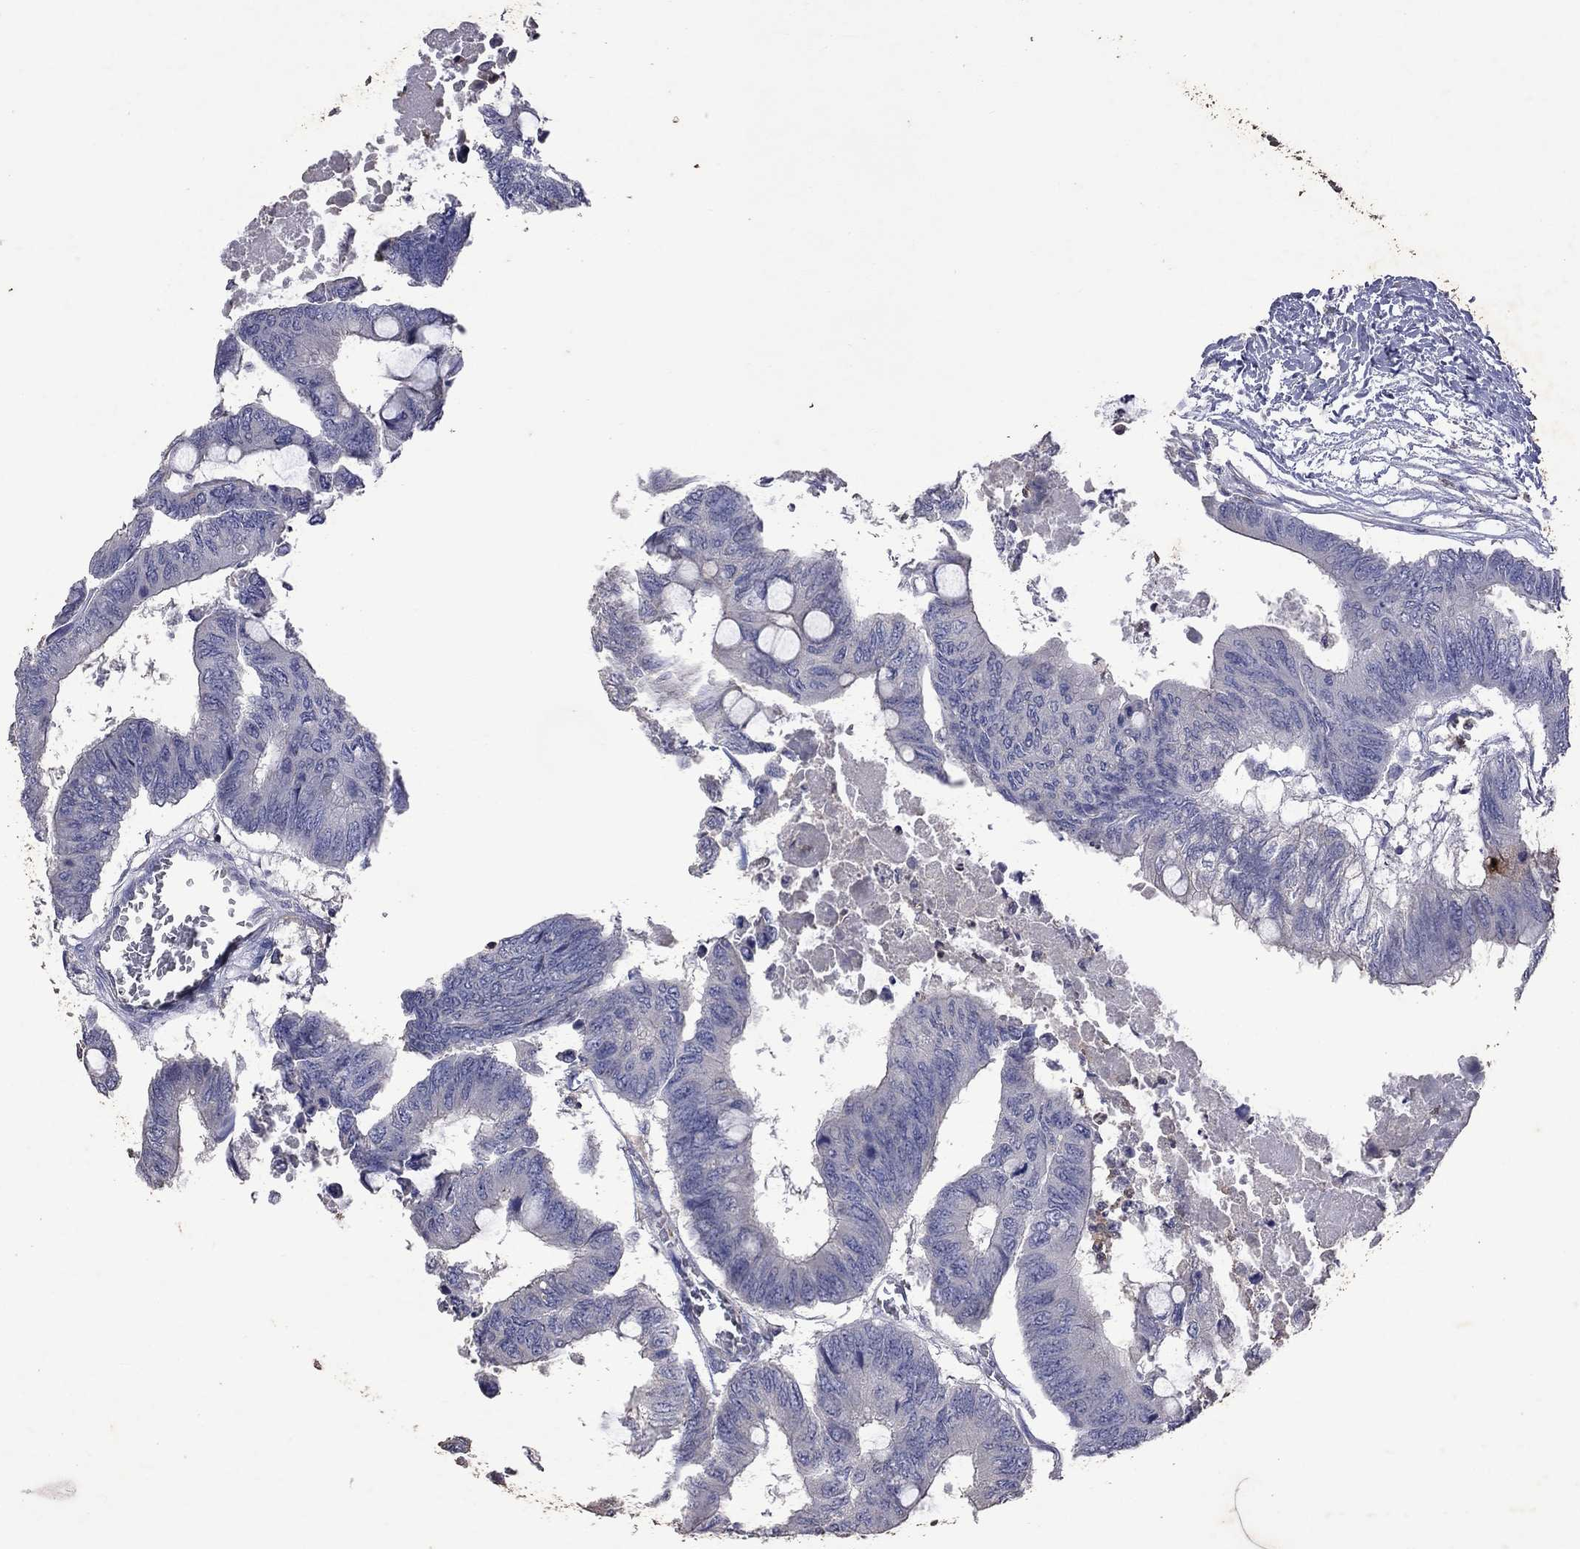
{"staining": {"intensity": "negative", "quantity": "none", "location": "none"}, "tissue": "colorectal cancer", "cell_type": "Tumor cells", "image_type": "cancer", "snomed": [{"axis": "morphology", "description": "Normal tissue, NOS"}, {"axis": "morphology", "description": "Adenocarcinoma, NOS"}, {"axis": "topography", "description": "Rectum"}, {"axis": "topography", "description": "Peripheral nerve tissue"}], "caption": "Colorectal cancer was stained to show a protein in brown. There is no significant positivity in tumor cells. The staining is performed using DAB brown chromogen with nuclei counter-stained in using hematoxylin.", "gene": "IPCEF1", "patient": {"sex": "male", "age": 92}}